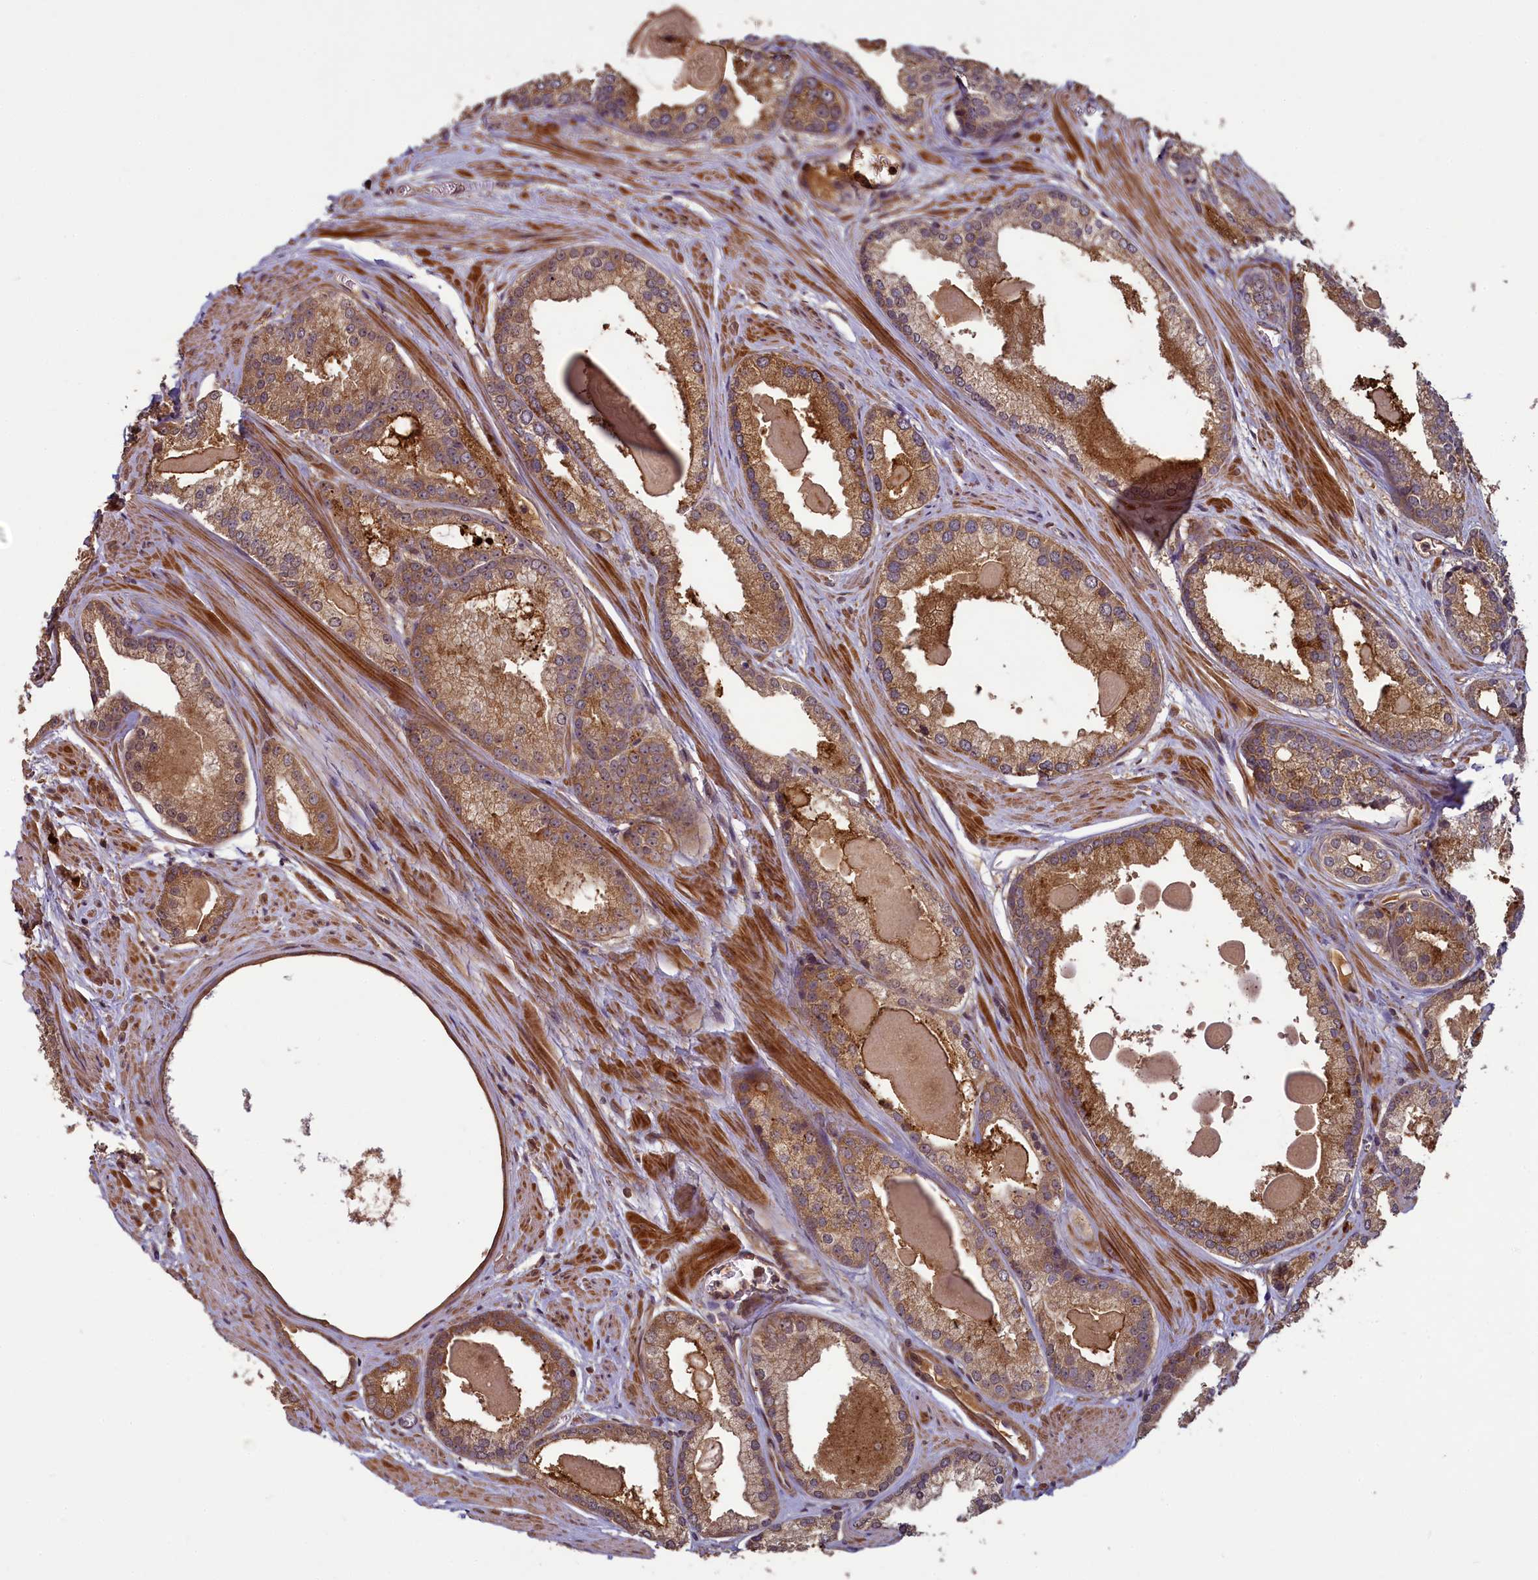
{"staining": {"intensity": "moderate", "quantity": ">75%", "location": "cytoplasmic/membranous"}, "tissue": "prostate cancer", "cell_type": "Tumor cells", "image_type": "cancer", "snomed": [{"axis": "morphology", "description": "Adenocarcinoma, Low grade"}, {"axis": "topography", "description": "Prostate"}], "caption": "A photomicrograph showing moderate cytoplasmic/membranous staining in about >75% of tumor cells in adenocarcinoma (low-grade) (prostate), as visualized by brown immunohistochemical staining.", "gene": "NUDT6", "patient": {"sex": "male", "age": 54}}